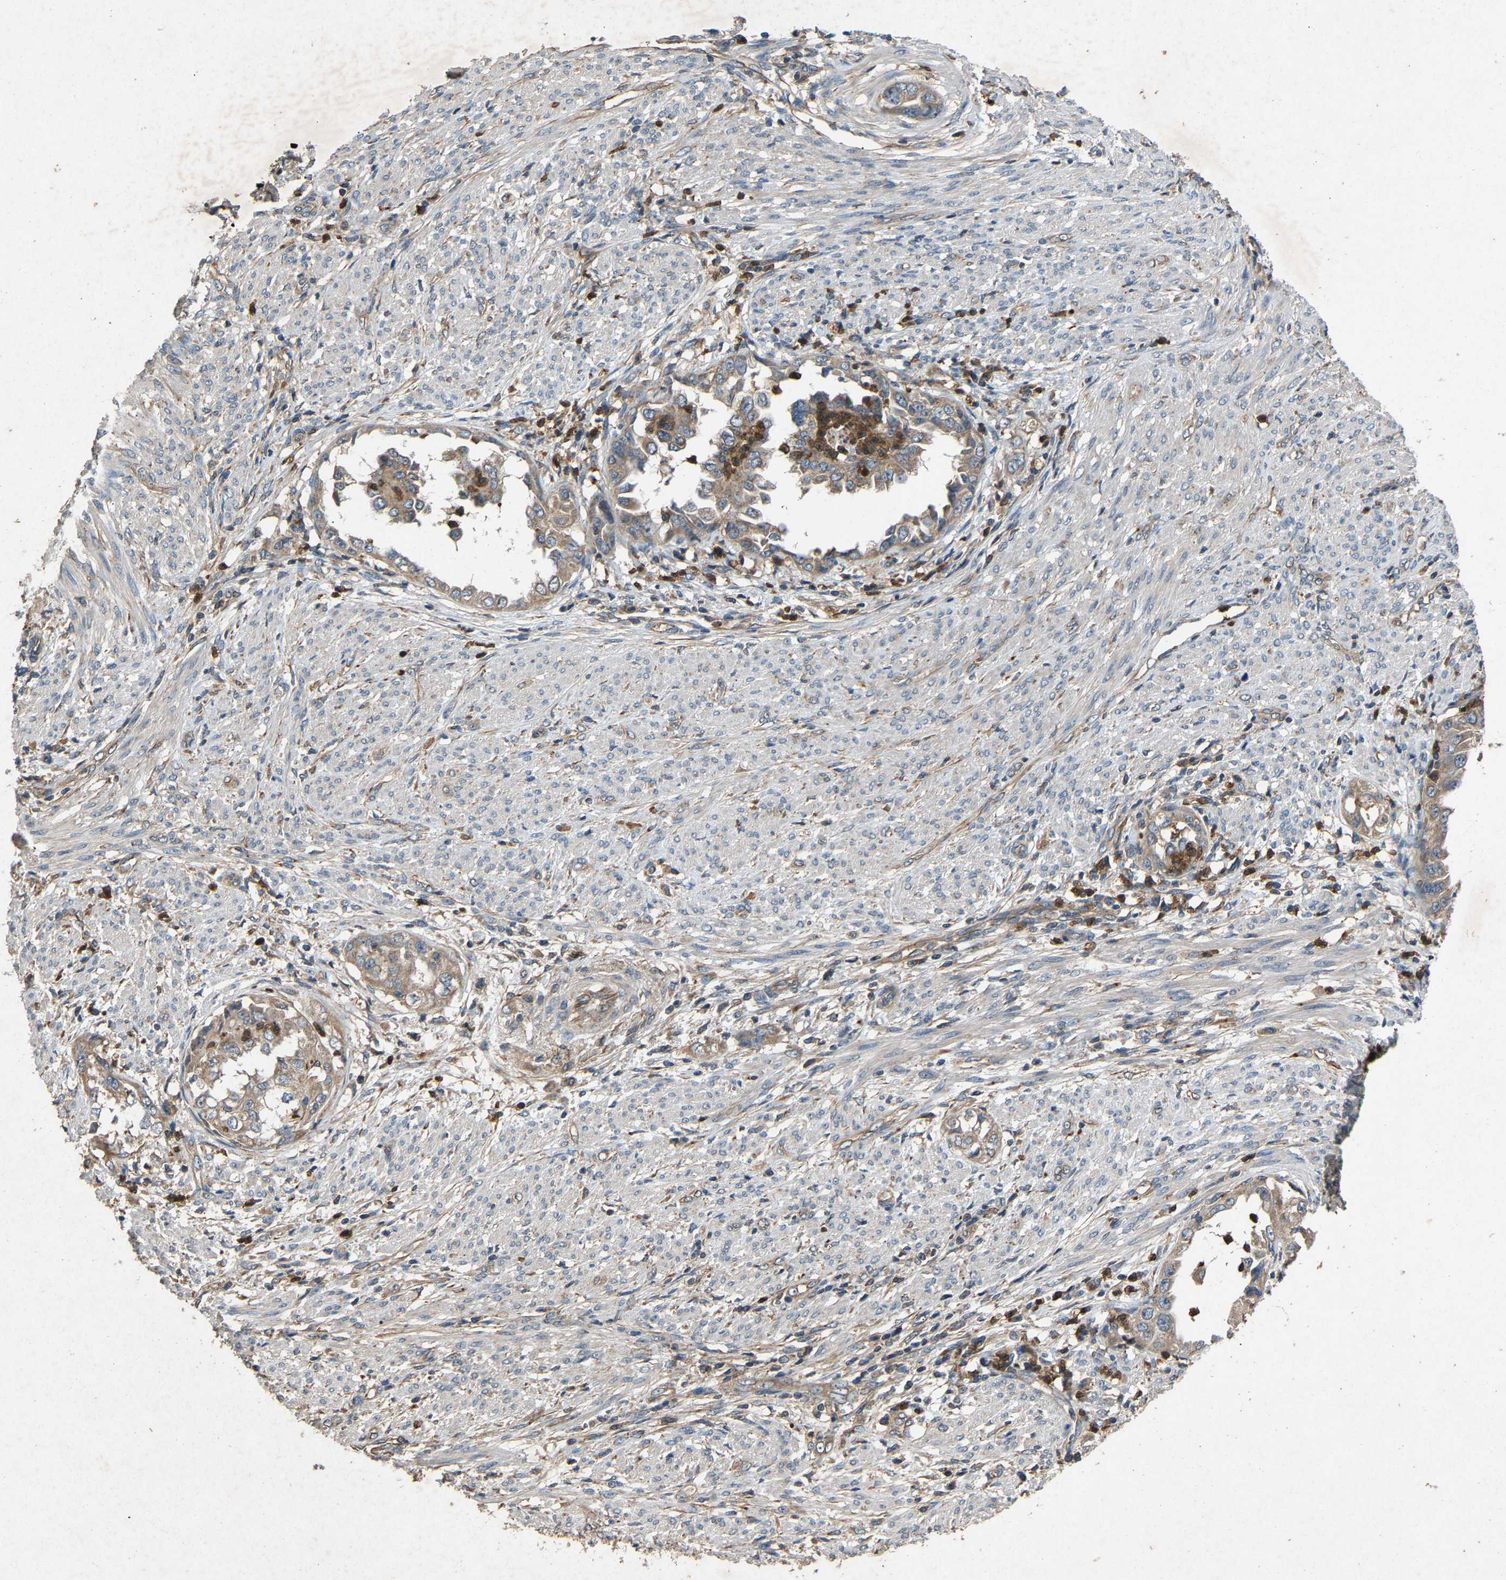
{"staining": {"intensity": "weak", "quantity": ">75%", "location": "cytoplasmic/membranous"}, "tissue": "endometrial cancer", "cell_type": "Tumor cells", "image_type": "cancer", "snomed": [{"axis": "morphology", "description": "Adenocarcinoma, NOS"}, {"axis": "topography", "description": "Endometrium"}], "caption": "IHC of endometrial cancer (adenocarcinoma) exhibits low levels of weak cytoplasmic/membranous staining in about >75% of tumor cells. Immunohistochemistry (ihc) stains the protein of interest in brown and the nuclei are stained blue.", "gene": "PPID", "patient": {"sex": "female", "age": 85}}